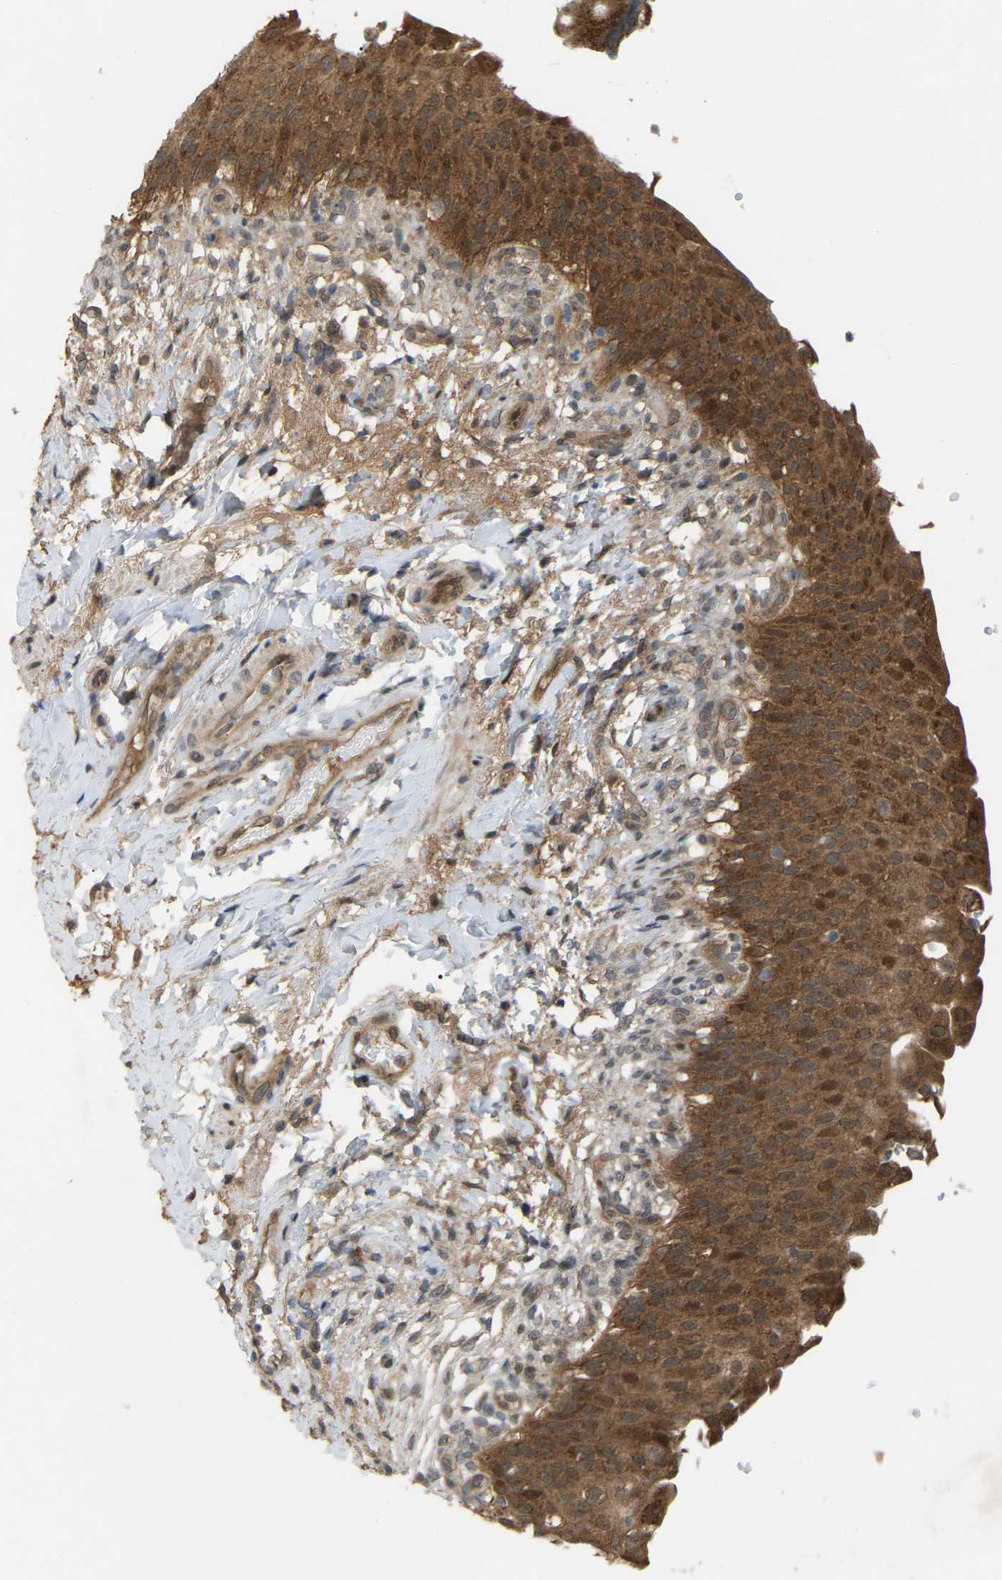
{"staining": {"intensity": "strong", "quantity": ">75%", "location": "cytoplasmic/membranous"}, "tissue": "urinary bladder", "cell_type": "Urothelial cells", "image_type": "normal", "snomed": [{"axis": "morphology", "description": "Normal tissue, NOS"}, {"axis": "topography", "description": "Urinary bladder"}], "caption": "Protein expression by IHC exhibits strong cytoplasmic/membranous expression in about >75% of urothelial cells in unremarkable urinary bladder. Immunohistochemistry stains the protein in brown and the nuclei are stained blue.", "gene": "CROT", "patient": {"sex": "female", "age": 60}}